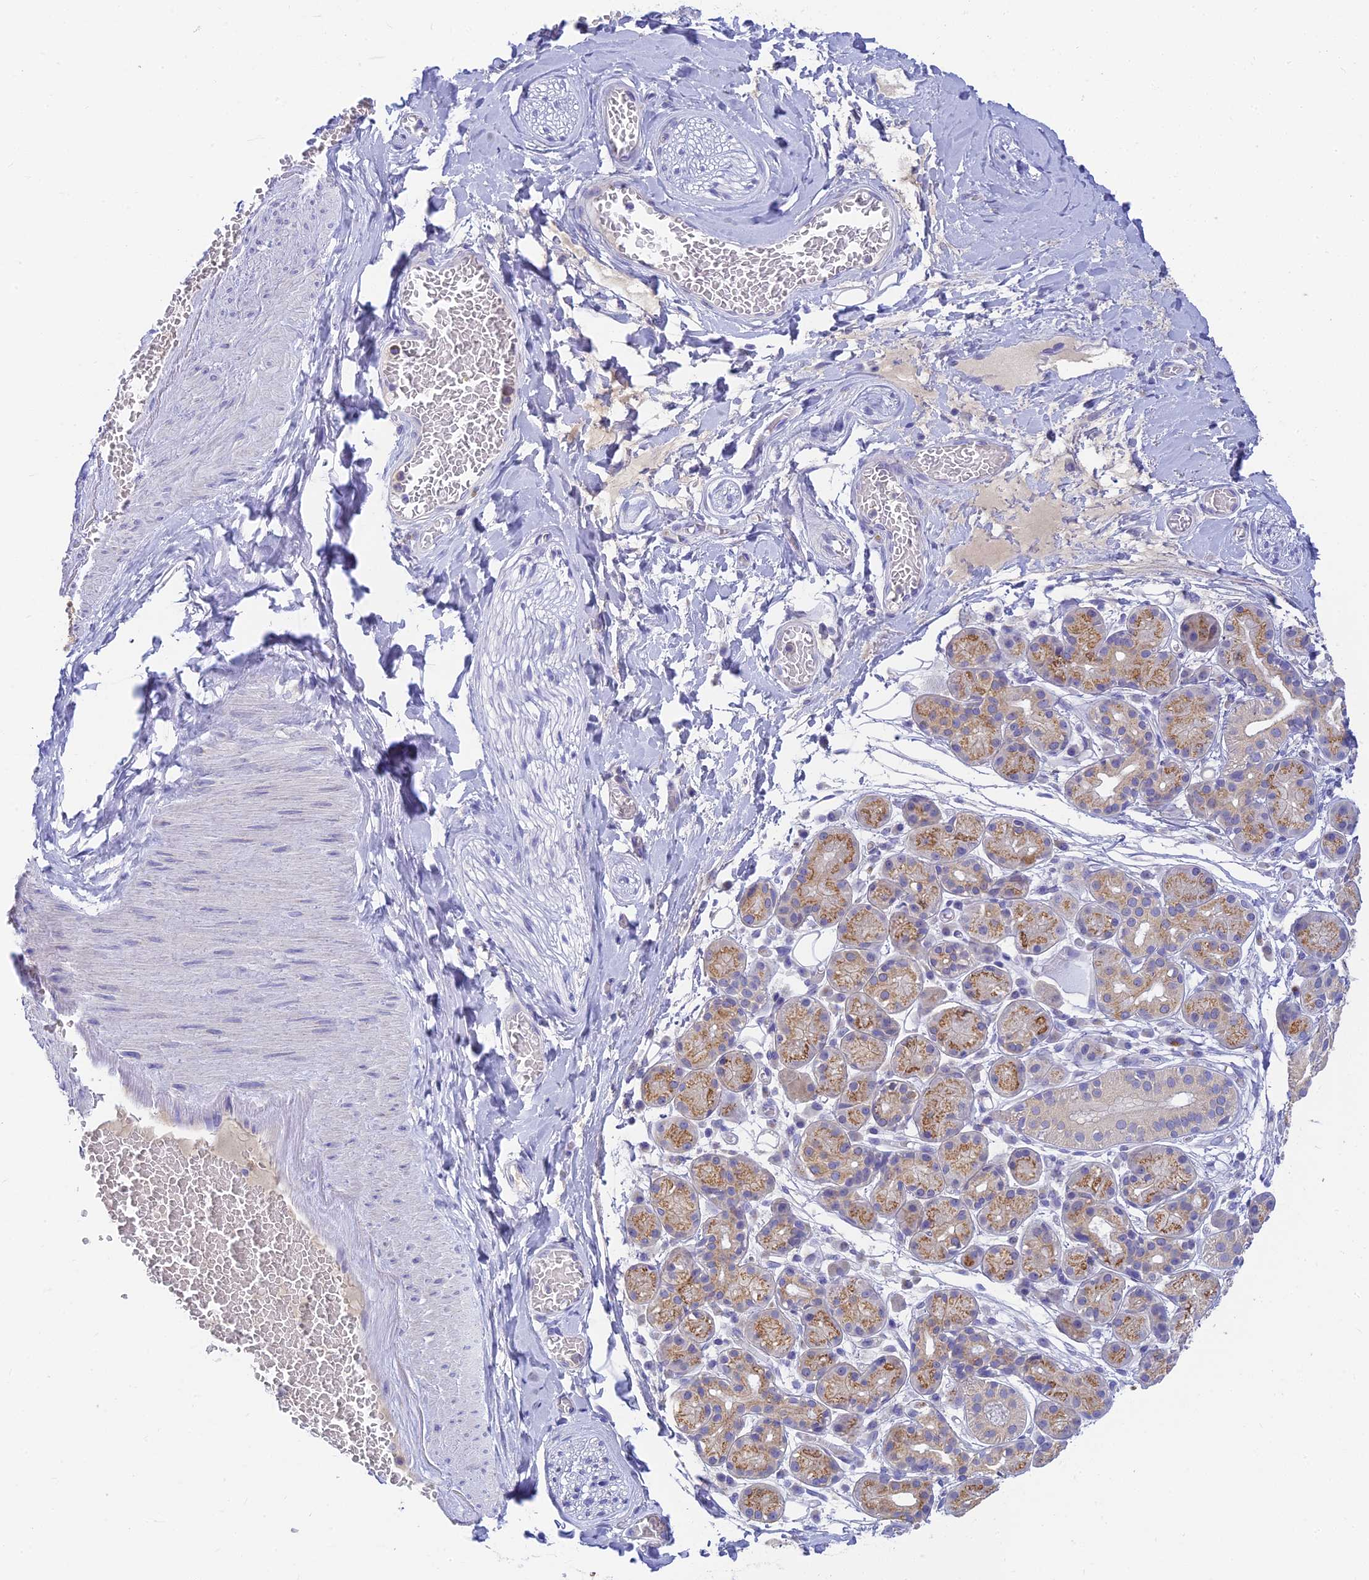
{"staining": {"intensity": "negative", "quantity": "none", "location": "none"}, "tissue": "adipose tissue", "cell_type": "Adipocytes", "image_type": "normal", "snomed": [{"axis": "morphology", "description": "Normal tissue, NOS"}, {"axis": "topography", "description": "Salivary gland"}, {"axis": "topography", "description": "Peripheral nerve tissue"}], "caption": "A high-resolution image shows IHC staining of unremarkable adipose tissue, which demonstrates no significant positivity in adipocytes. (Stains: DAB (3,3'-diaminobenzidine) immunohistochemistry with hematoxylin counter stain, Microscopy: brightfield microscopy at high magnification).", "gene": "INTS13", "patient": {"sex": "male", "age": 62}}